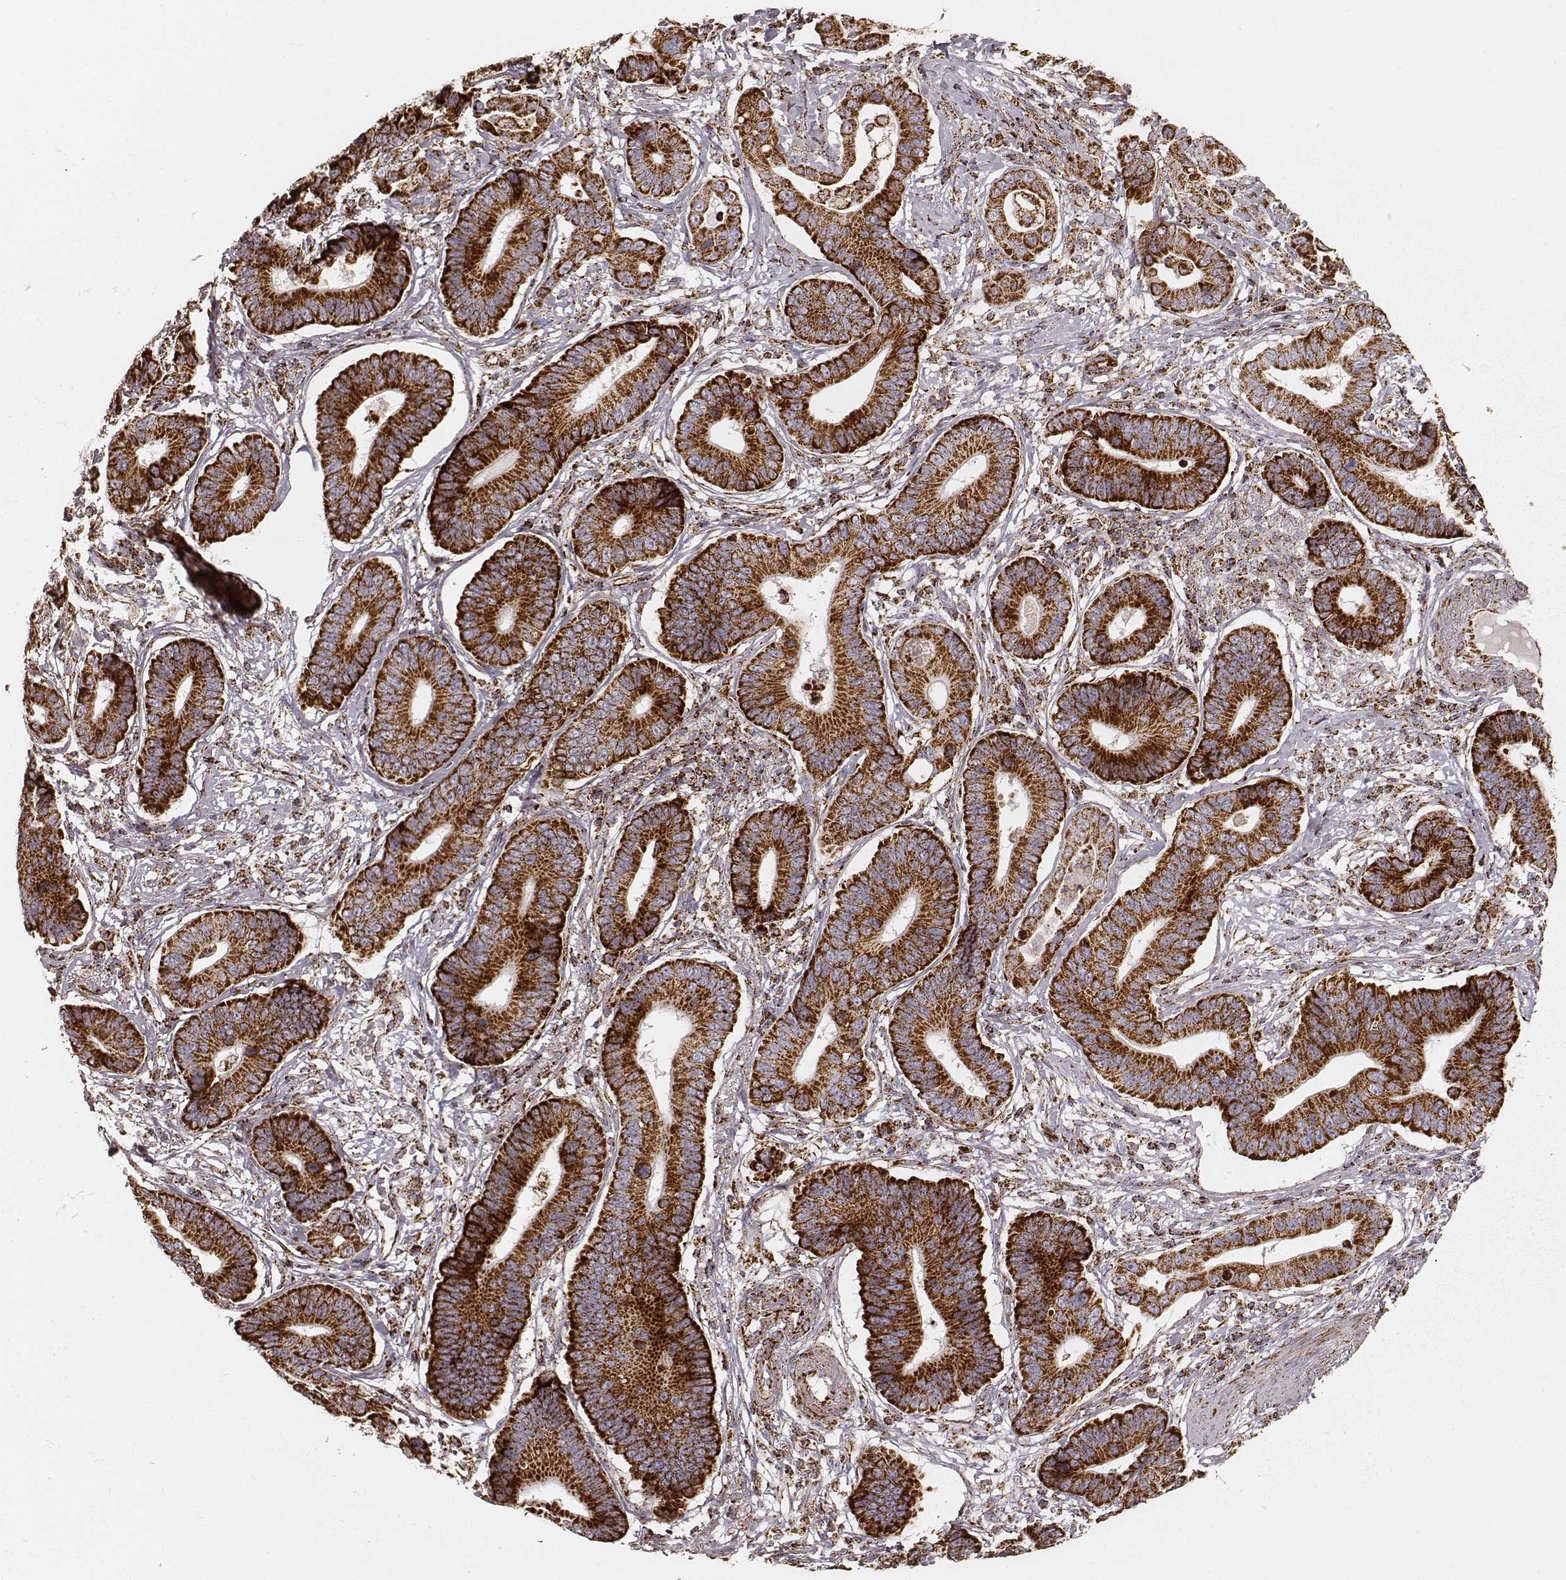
{"staining": {"intensity": "strong", "quantity": ">75%", "location": "cytoplasmic/membranous"}, "tissue": "stomach cancer", "cell_type": "Tumor cells", "image_type": "cancer", "snomed": [{"axis": "morphology", "description": "Adenocarcinoma, NOS"}, {"axis": "topography", "description": "Stomach"}], "caption": "An image of human stomach adenocarcinoma stained for a protein displays strong cytoplasmic/membranous brown staining in tumor cells.", "gene": "CS", "patient": {"sex": "male", "age": 84}}